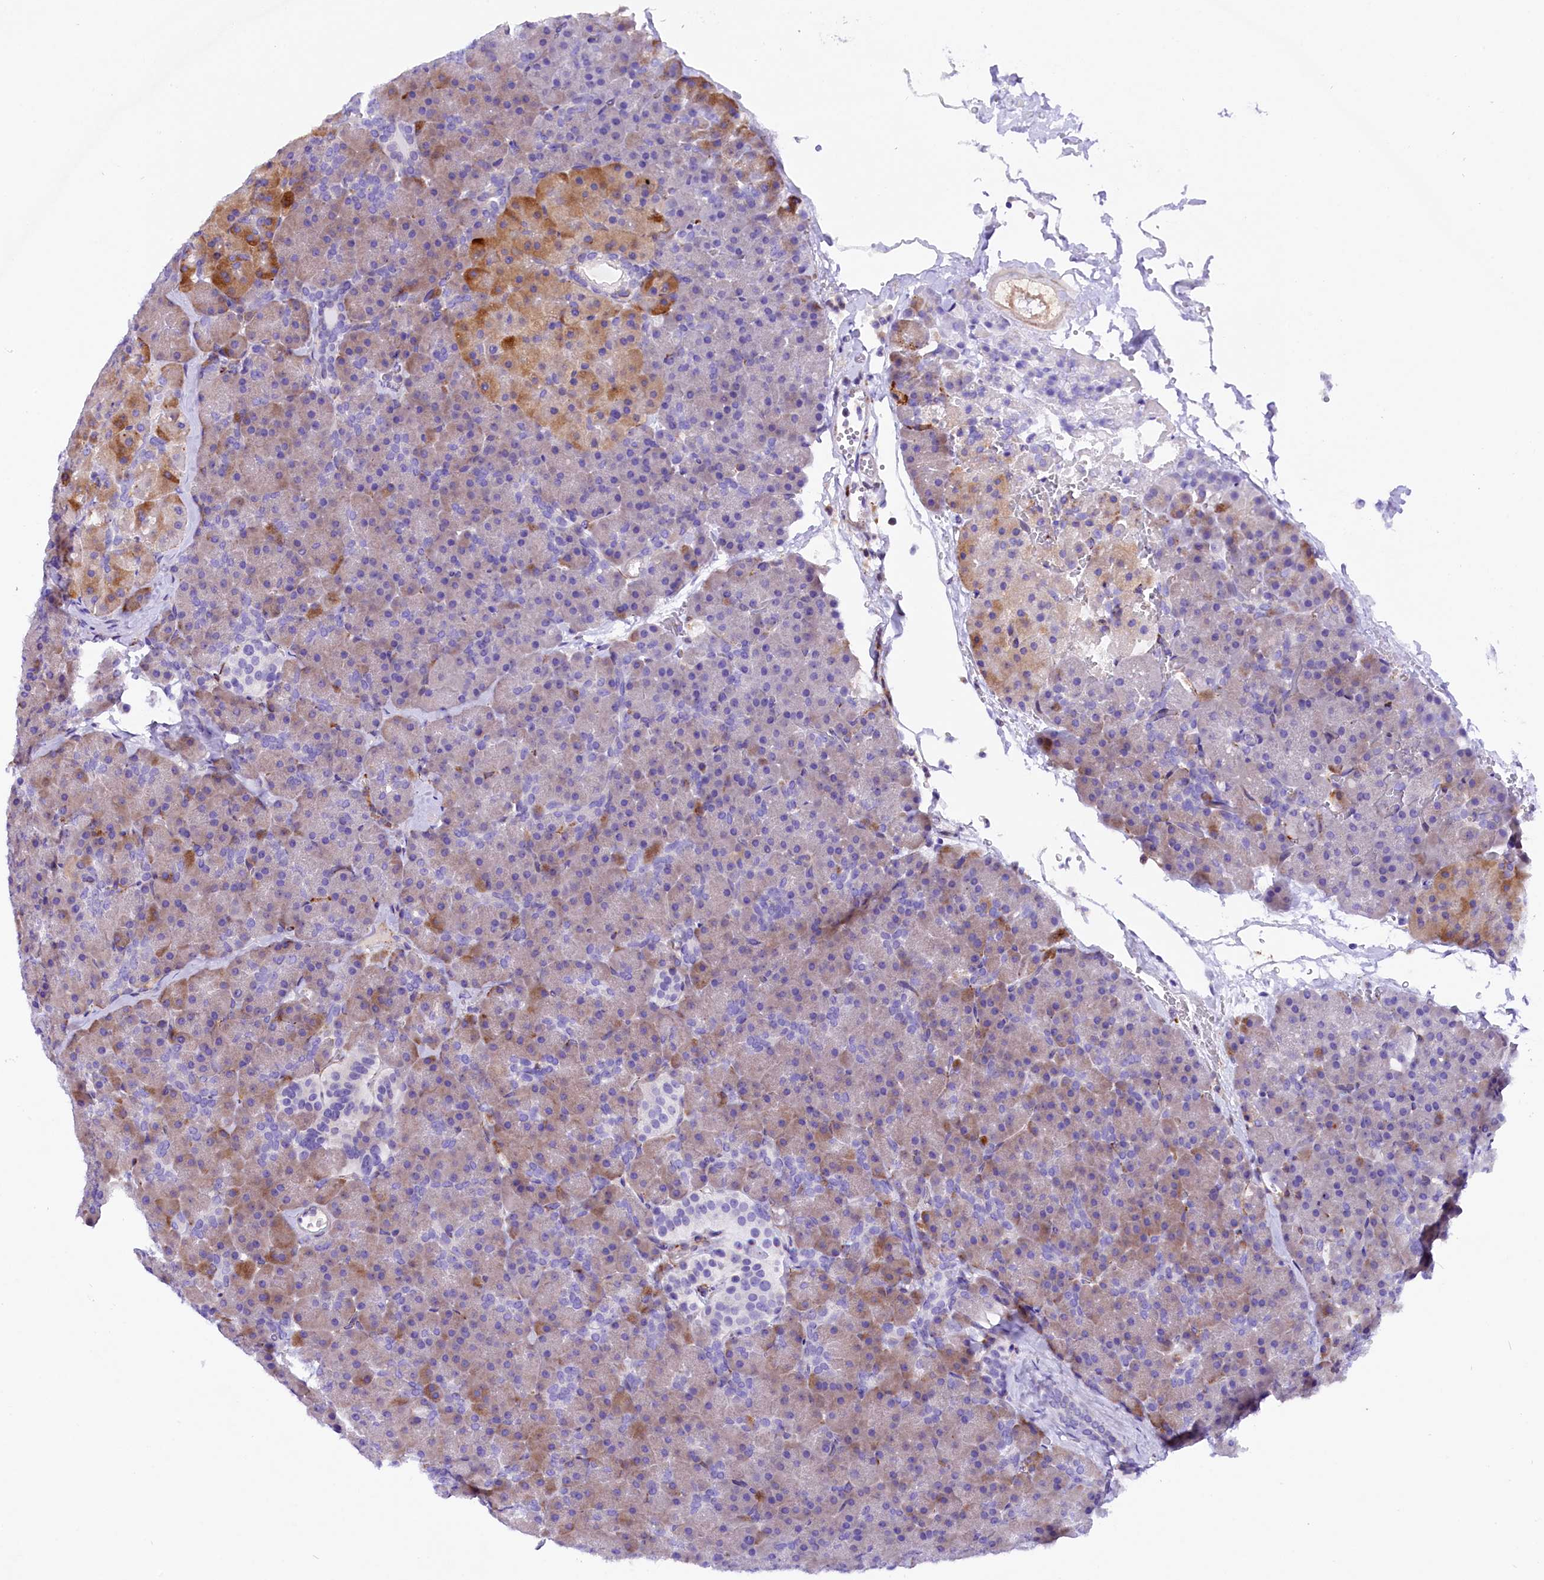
{"staining": {"intensity": "moderate", "quantity": "<25%", "location": "cytoplasmic/membranous"}, "tissue": "pancreas", "cell_type": "Exocrine glandular cells", "image_type": "normal", "snomed": [{"axis": "morphology", "description": "Normal tissue, NOS"}, {"axis": "topography", "description": "Pancreas"}], "caption": "Immunohistochemical staining of normal pancreas reveals moderate cytoplasmic/membranous protein expression in approximately <25% of exocrine glandular cells. (brown staining indicates protein expression, while blue staining denotes nuclei).", "gene": "CMTR2", "patient": {"sex": "male", "age": 36}}